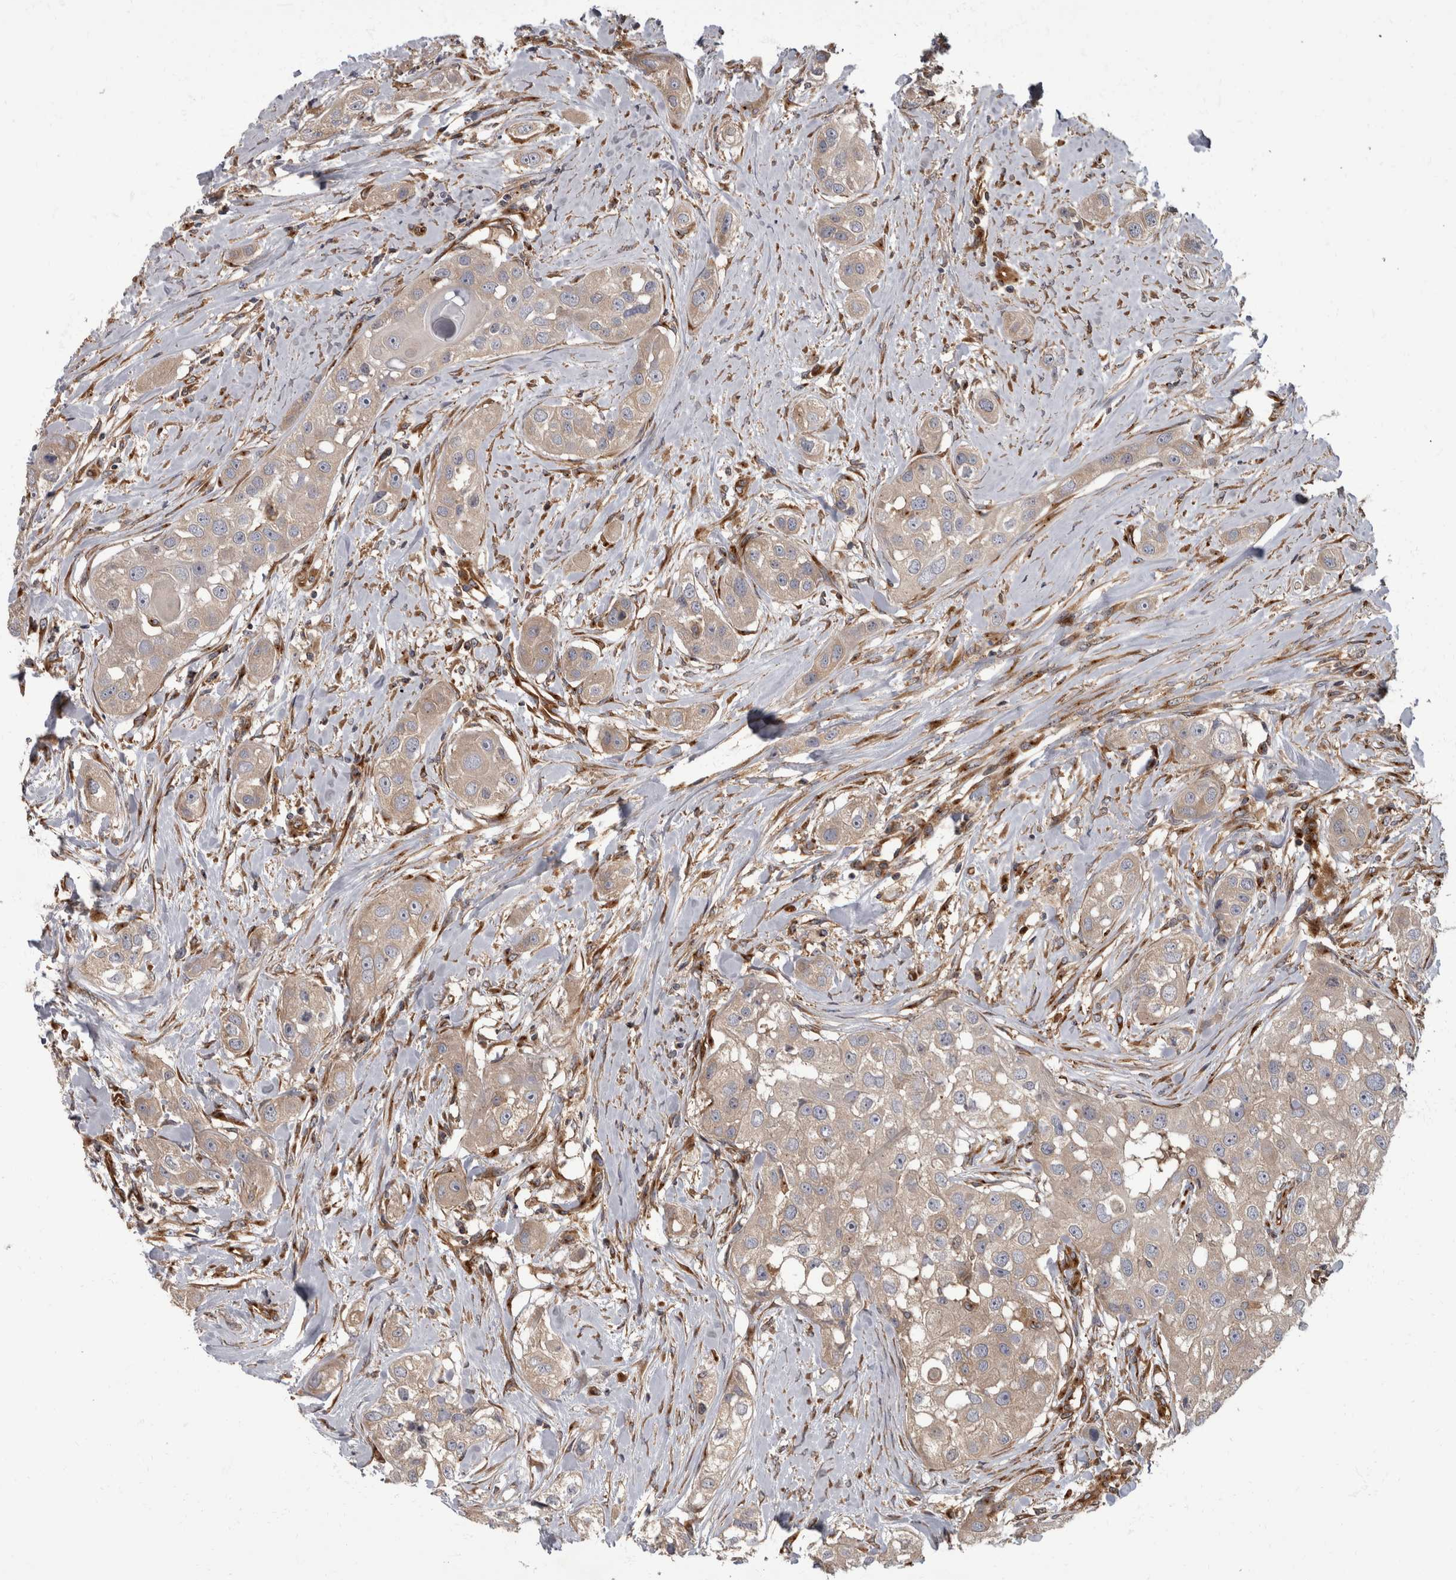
{"staining": {"intensity": "weak", "quantity": "<25%", "location": "cytoplasmic/membranous"}, "tissue": "head and neck cancer", "cell_type": "Tumor cells", "image_type": "cancer", "snomed": [{"axis": "morphology", "description": "Normal tissue, NOS"}, {"axis": "morphology", "description": "Squamous cell carcinoma, NOS"}, {"axis": "topography", "description": "Skeletal muscle"}, {"axis": "topography", "description": "Head-Neck"}], "caption": "DAB immunohistochemical staining of head and neck cancer demonstrates no significant staining in tumor cells.", "gene": "HOOK3", "patient": {"sex": "male", "age": 51}}